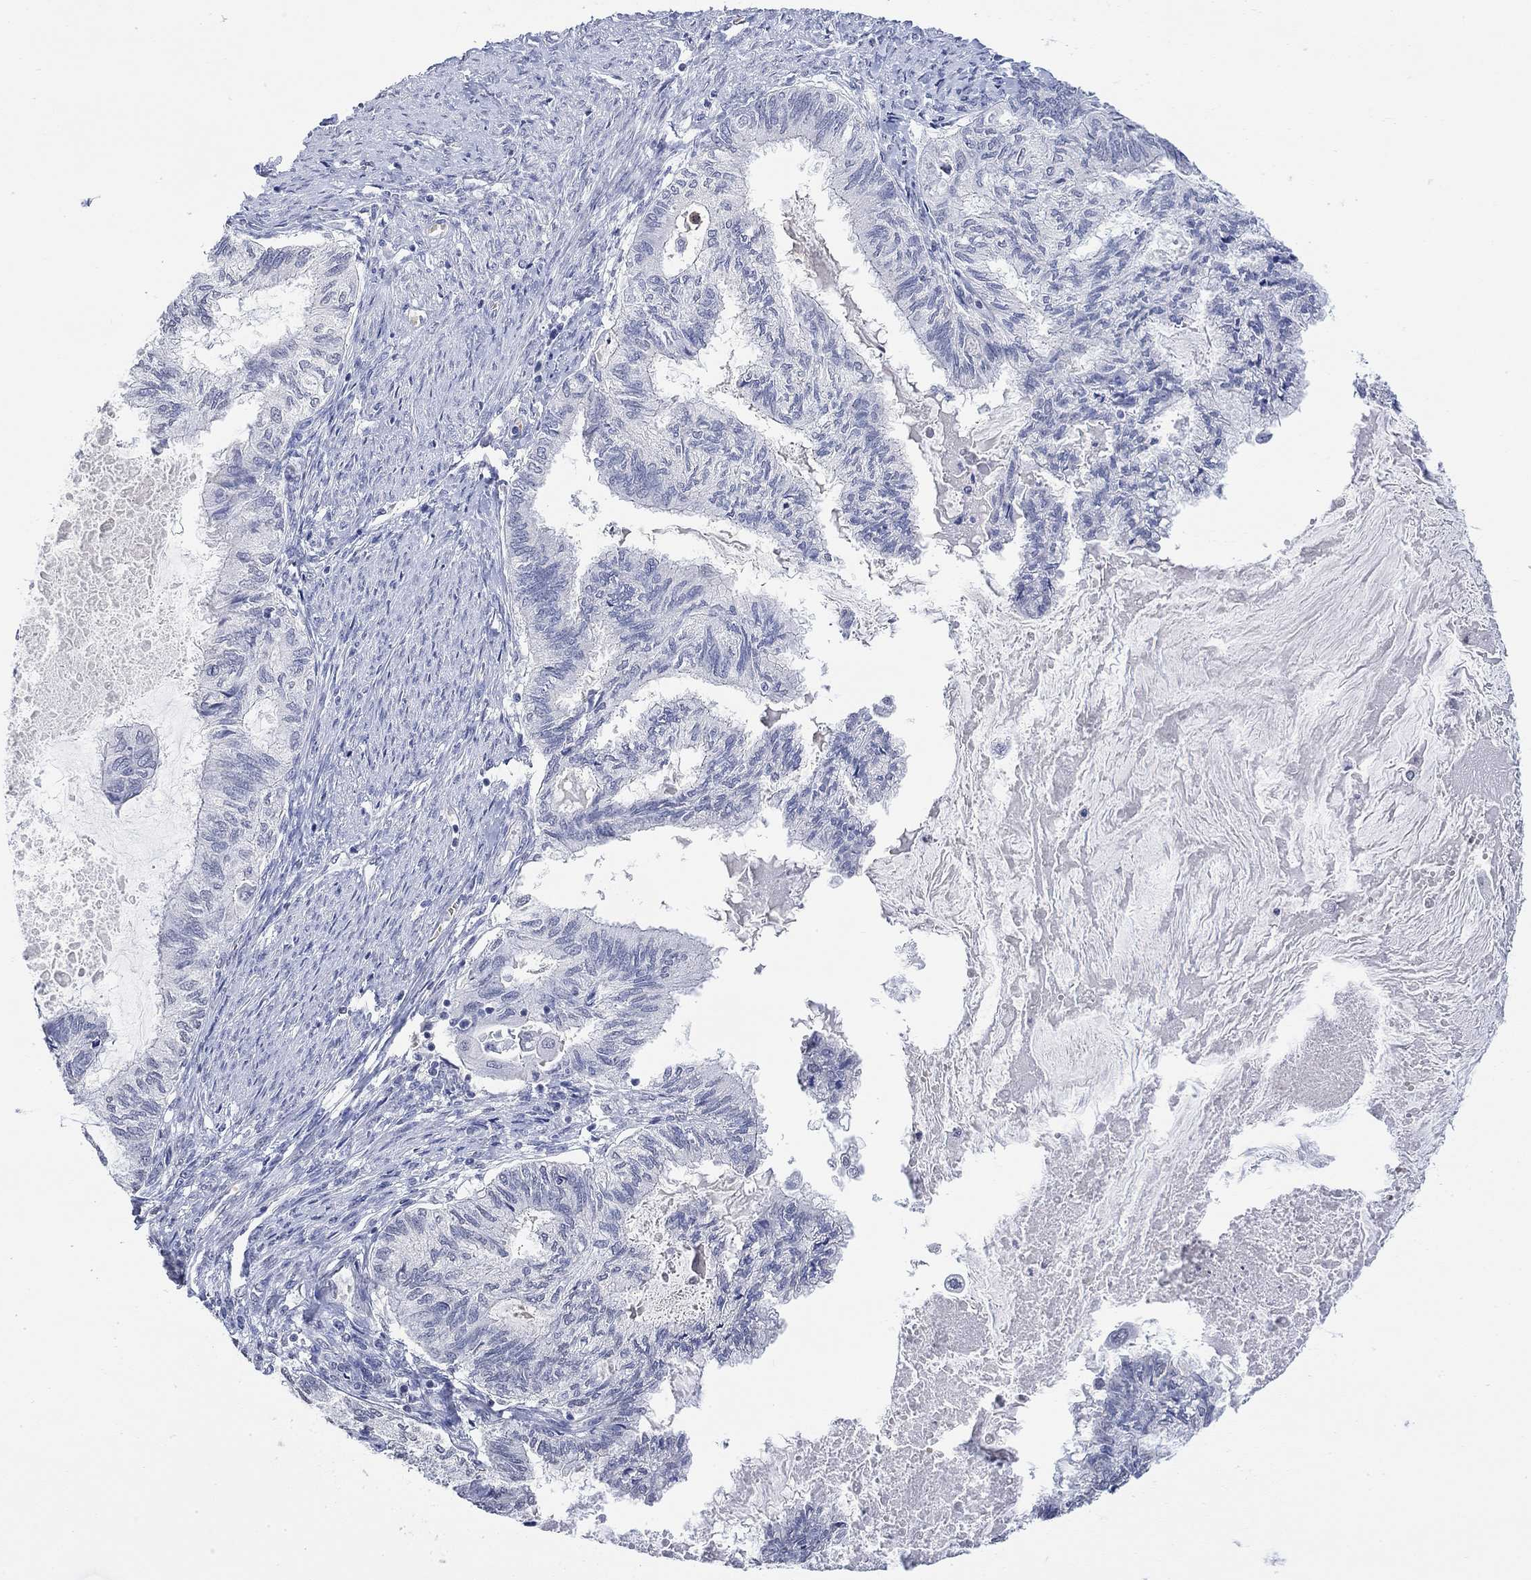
{"staining": {"intensity": "negative", "quantity": "none", "location": "none"}, "tissue": "endometrial cancer", "cell_type": "Tumor cells", "image_type": "cancer", "snomed": [{"axis": "morphology", "description": "Adenocarcinoma, NOS"}, {"axis": "topography", "description": "Endometrium"}], "caption": "An image of human endometrial cancer is negative for staining in tumor cells. (Immunohistochemistry (ihc), brightfield microscopy, high magnification).", "gene": "TMEM255A", "patient": {"sex": "female", "age": 86}}